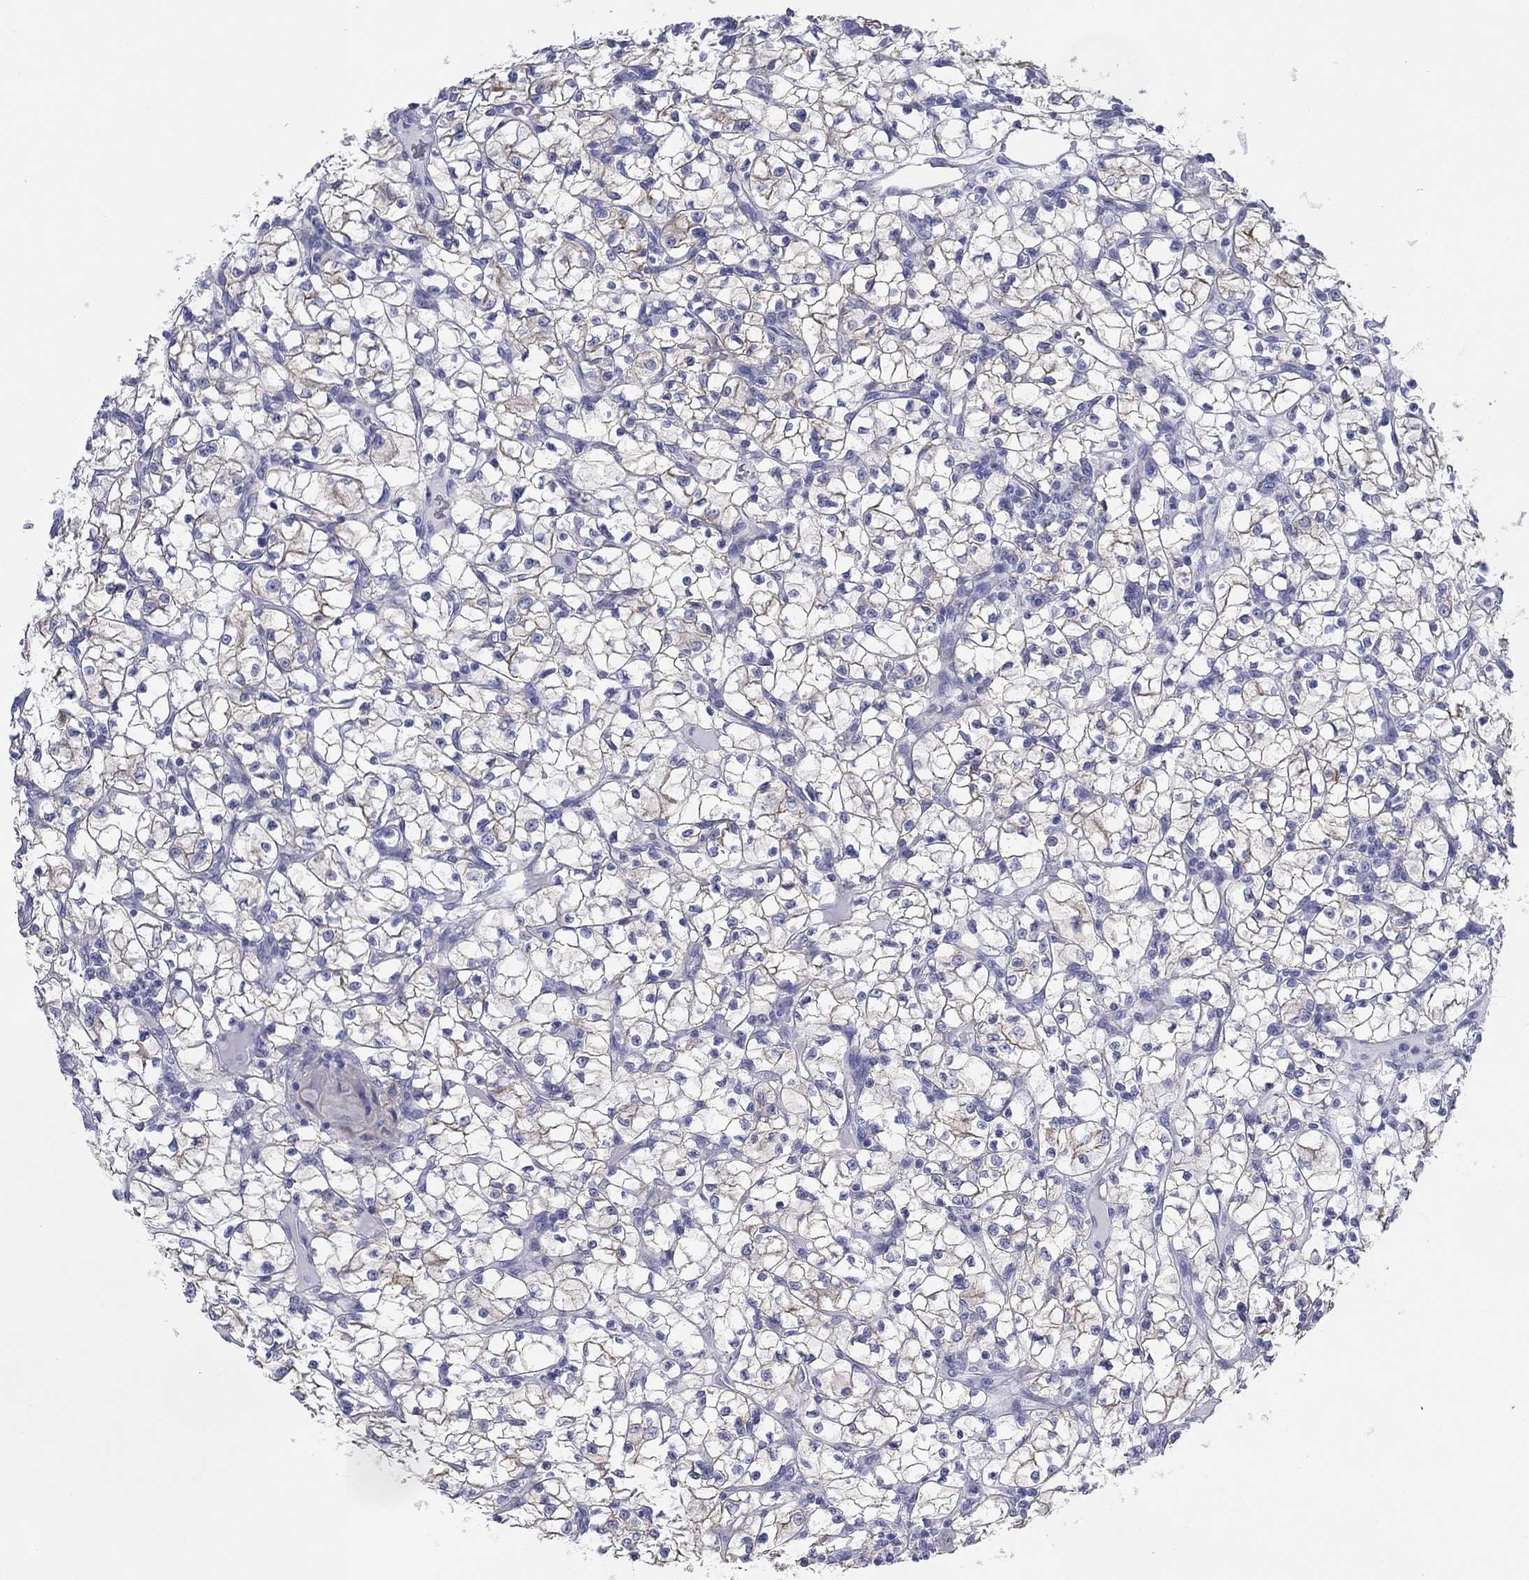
{"staining": {"intensity": "moderate", "quantity": "<25%", "location": "cytoplasmic/membranous"}, "tissue": "renal cancer", "cell_type": "Tumor cells", "image_type": "cancer", "snomed": [{"axis": "morphology", "description": "Adenocarcinoma, NOS"}, {"axis": "topography", "description": "Kidney"}], "caption": "IHC photomicrograph of human renal cancer stained for a protein (brown), which reveals low levels of moderate cytoplasmic/membranous positivity in approximately <25% of tumor cells.", "gene": "ATP1B1", "patient": {"sex": "female", "age": 64}}